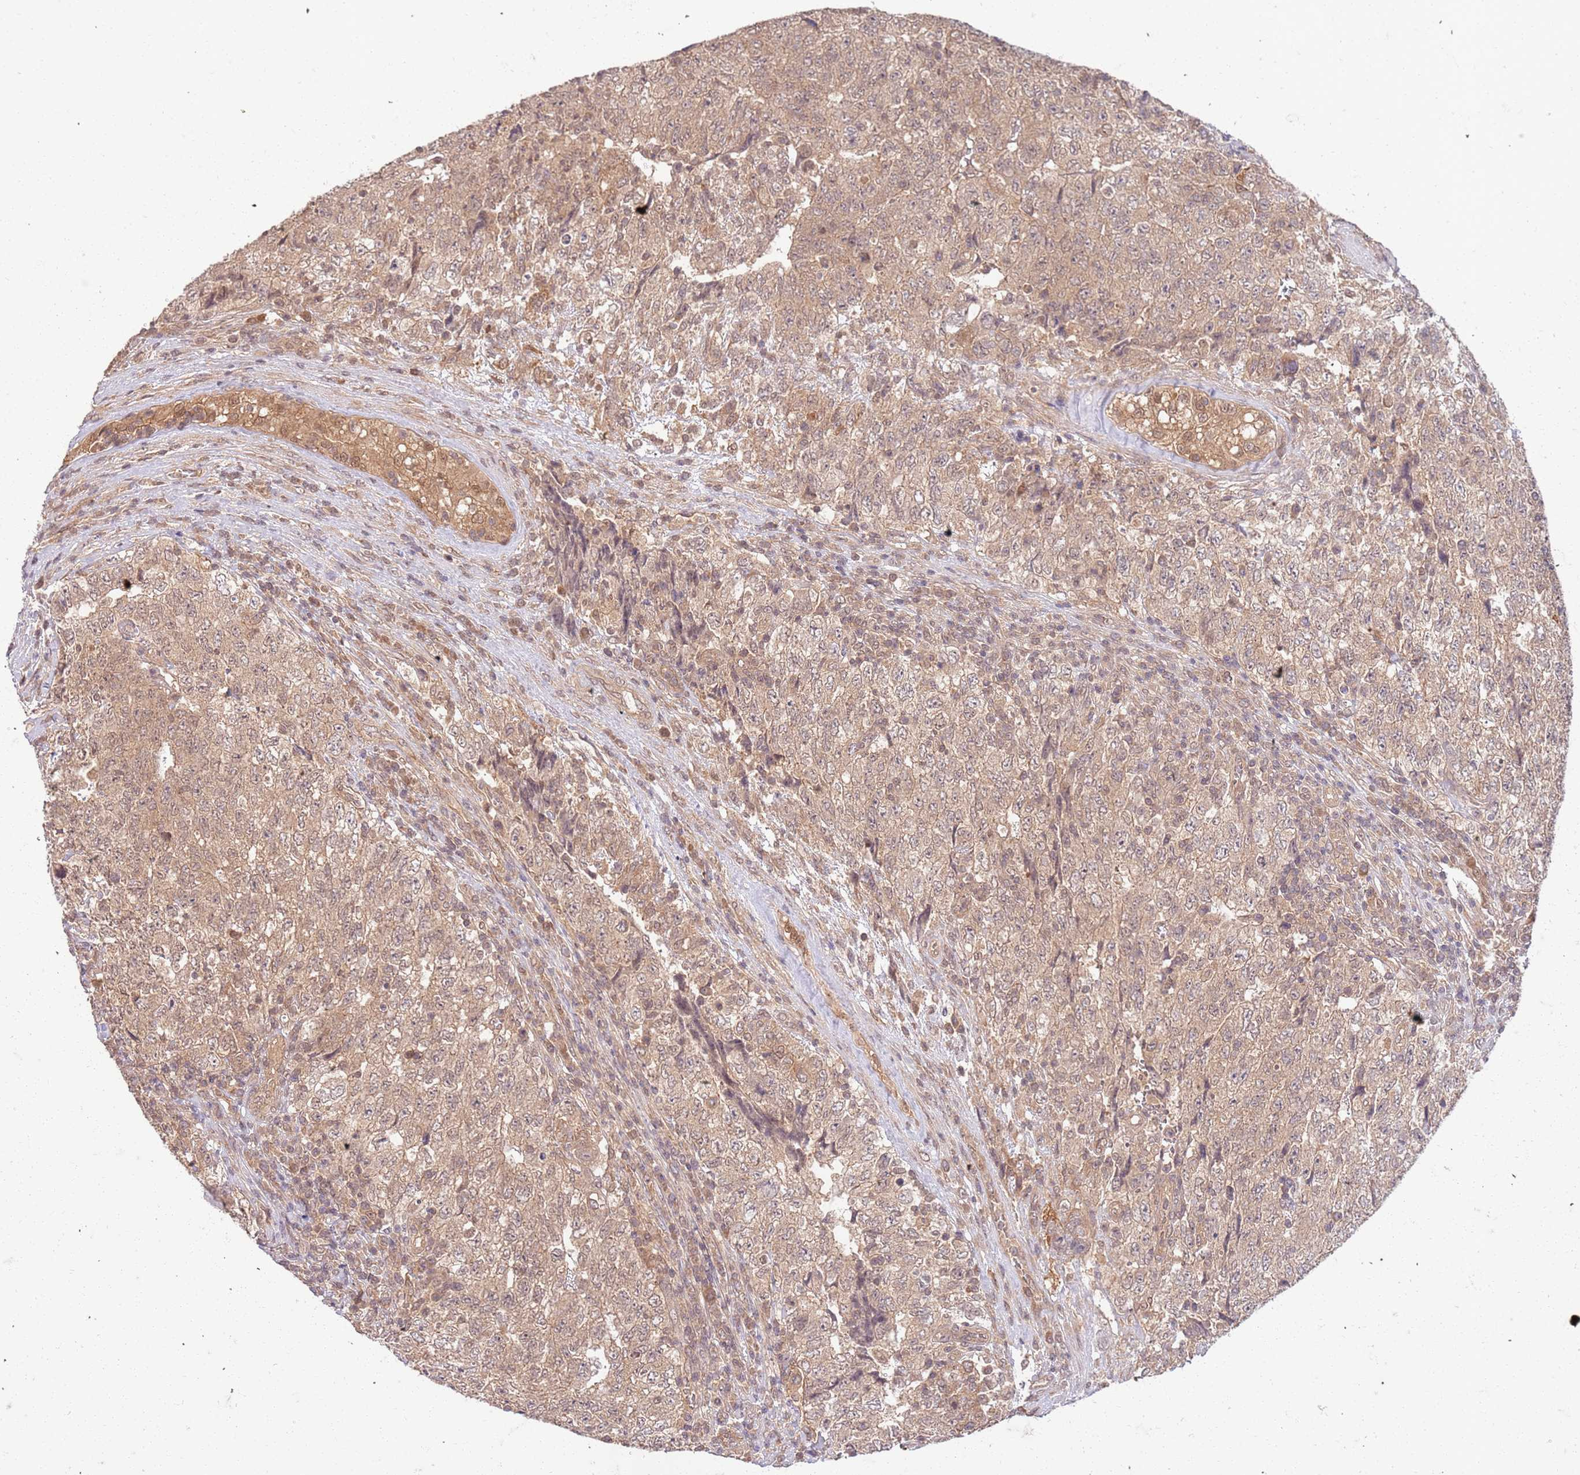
{"staining": {"intensity": "weak", "quantity": ">75%", "location": "cytoplasmic/membranous"}, "tissue": "testis cancer", "cell_type": "Tumor cells", "image_type": "cancer", "snomed": [{"axis": "morphology", "description": "Carcinoma, Embryonal, NOS"}, {"axis": "topography", "description": "Testis"}], "caption": "Brown immunohistochemical staining in human testis cancer (embryonal carcinoma) reveals weak cytoplasmic/membranous positivity in approximately >75% of tumor cells.", "gene": "UBE3A", "patient": {"sex": "male", "age": 34}}